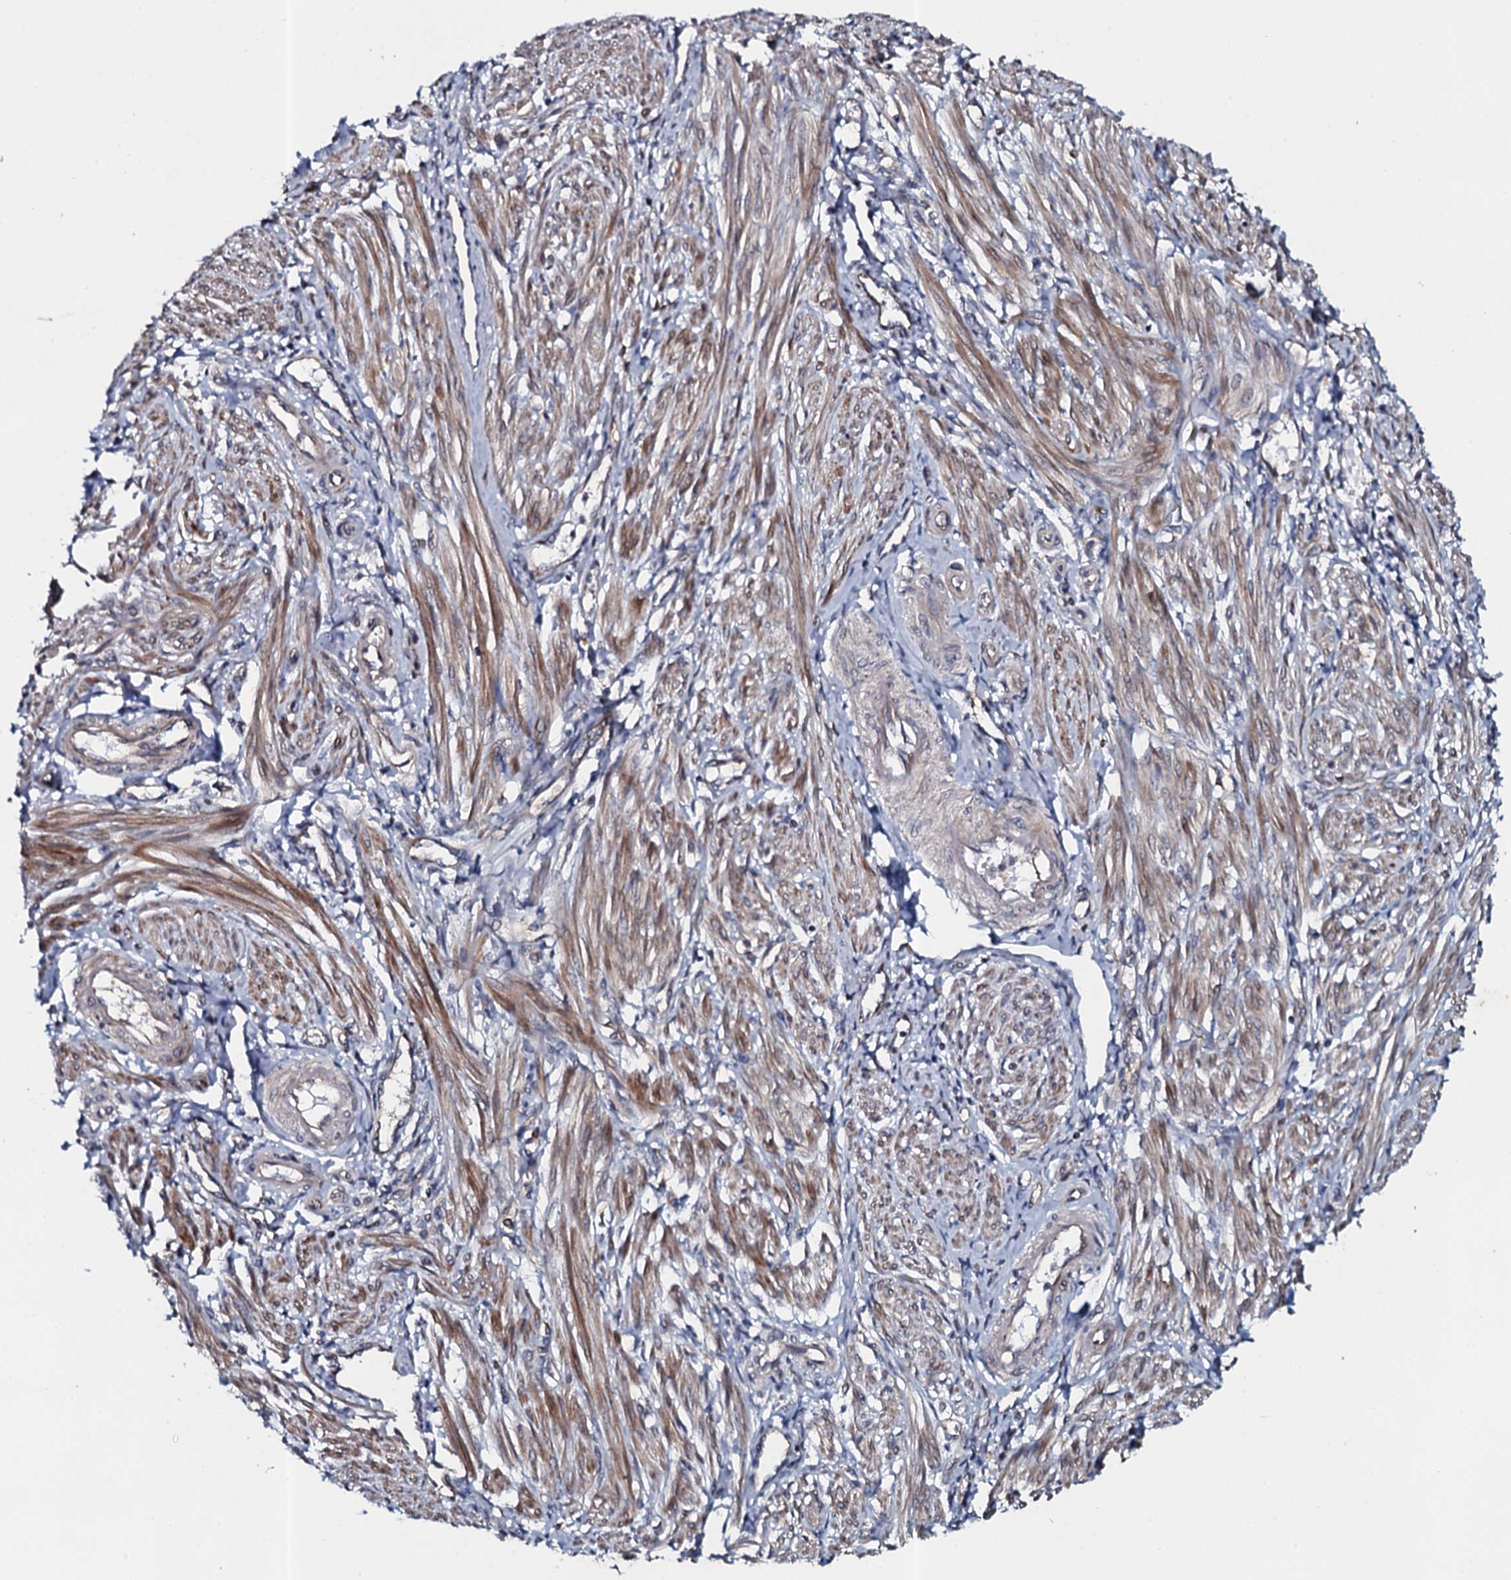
{"staining": {"intensity": "moderate", "quantity": "25%-75%", "location": "cytoplasmic/membranous"}, "tissue": "smooth muscle", "cell_type": "Smooth muscle cells", "image_type": "normal", "snomed": [{"axis": "morphology", "description": "Normal tissue, NOS"}, {"axis": "topography", "description": "Smooth muscle"}], "caption": "Smooth muscle stained for a protein (brown) demonstrates moderate cytoplasmic/membranous positive expression in approximately 25%-75% of smooth muscle cells.", "gene": "TMEM151A", "patient": {"sex": "female", "age": 39}}